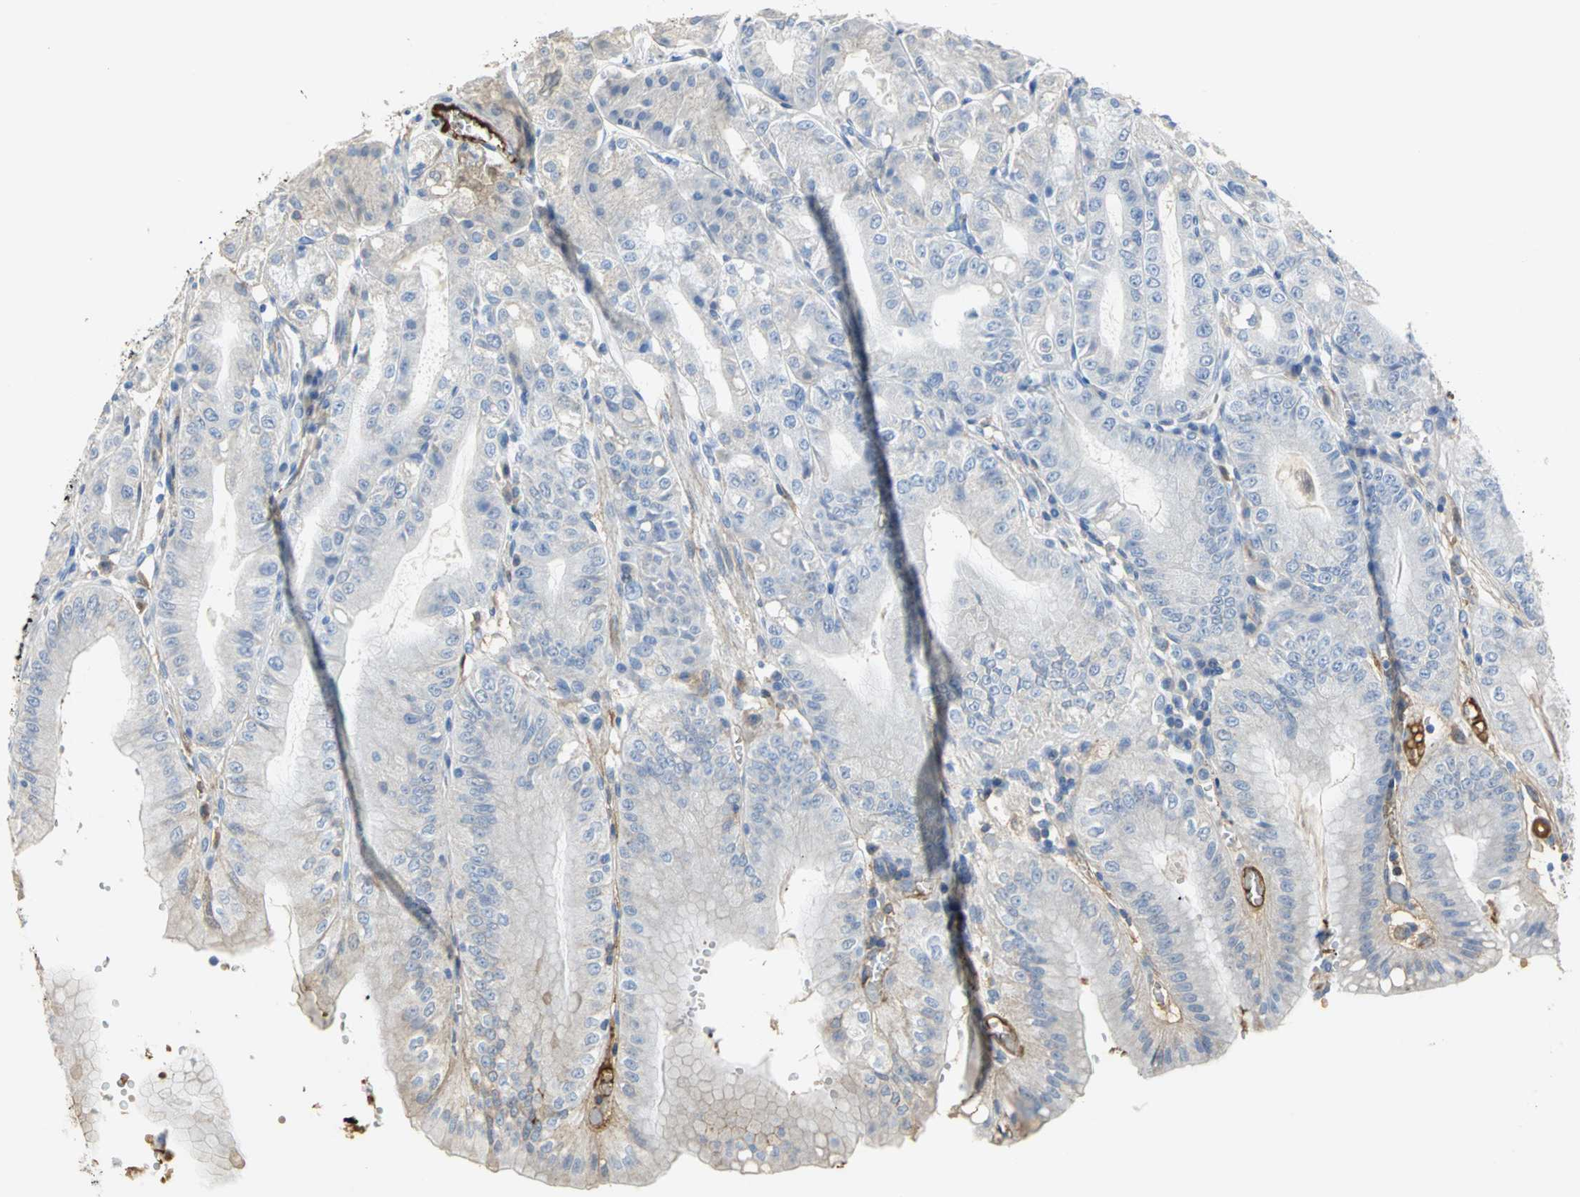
{"staining": {"intensity": "moderate", "quantity": "<25%", "location": "cytoplasmic/membranous"}, "tissue": "stomach", "cell_type": "Glandular cells", "image_type": "normal", "snomed": [{"axis": "morphology", "description": "Normal tissue, NOS"}, {"axis": "topography", "description": "Stomach, lower"}], "caption": "An immunohistochemistry (IHC) photomicrograph of benign tissue is shown. Protein staining in brown shows moderate cytoplasmic/membranous positivity in stomach within glandular cells. (DAB IHC with brightfield microscopy, high magnification).", "gene": "GYG2", "patient": {"sex": "male", "age": 71}}